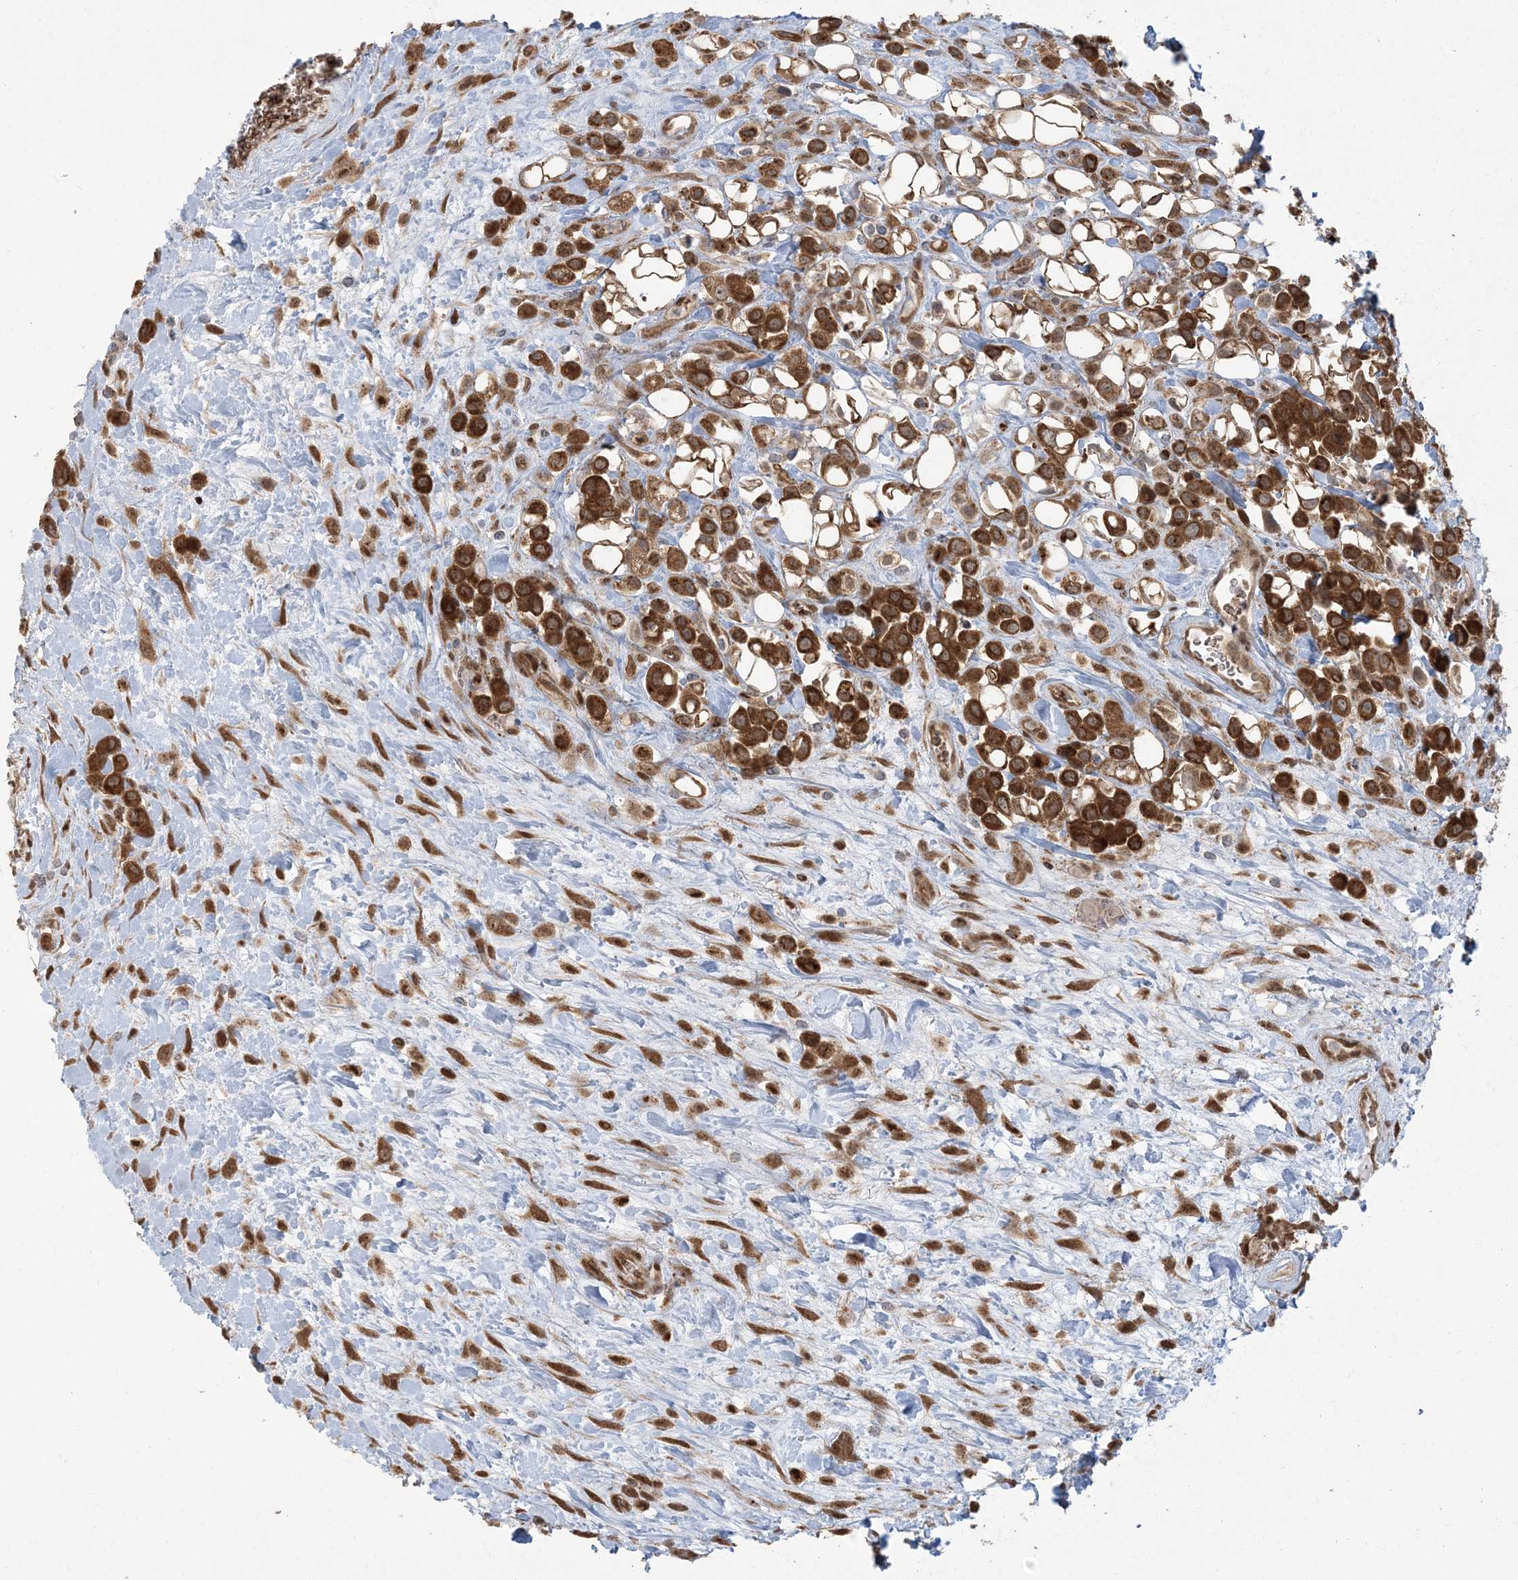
{"staining": {"intensity": "strong", "quantity": ">75%", "location": "cytoplasmic/membranous"}, "tissue": "urothelial cancer", "cell_type": "Tumor cells", "image_type": "cancer", "snomed": [{"axis": "morphology", "description": "Urothelial carcinoma, High grade"}, {"axis": "topography", "description": "Urinary bladder"}], "caption": "High-grade urothelial carcinoma was stained to show a protein in brown. There is high levels of strong cytoplasmic/membranous positivity in approximately >75% of tumor cells.", "gene": "ABCF3", "patient": {"sex": "male", "age": 50}}